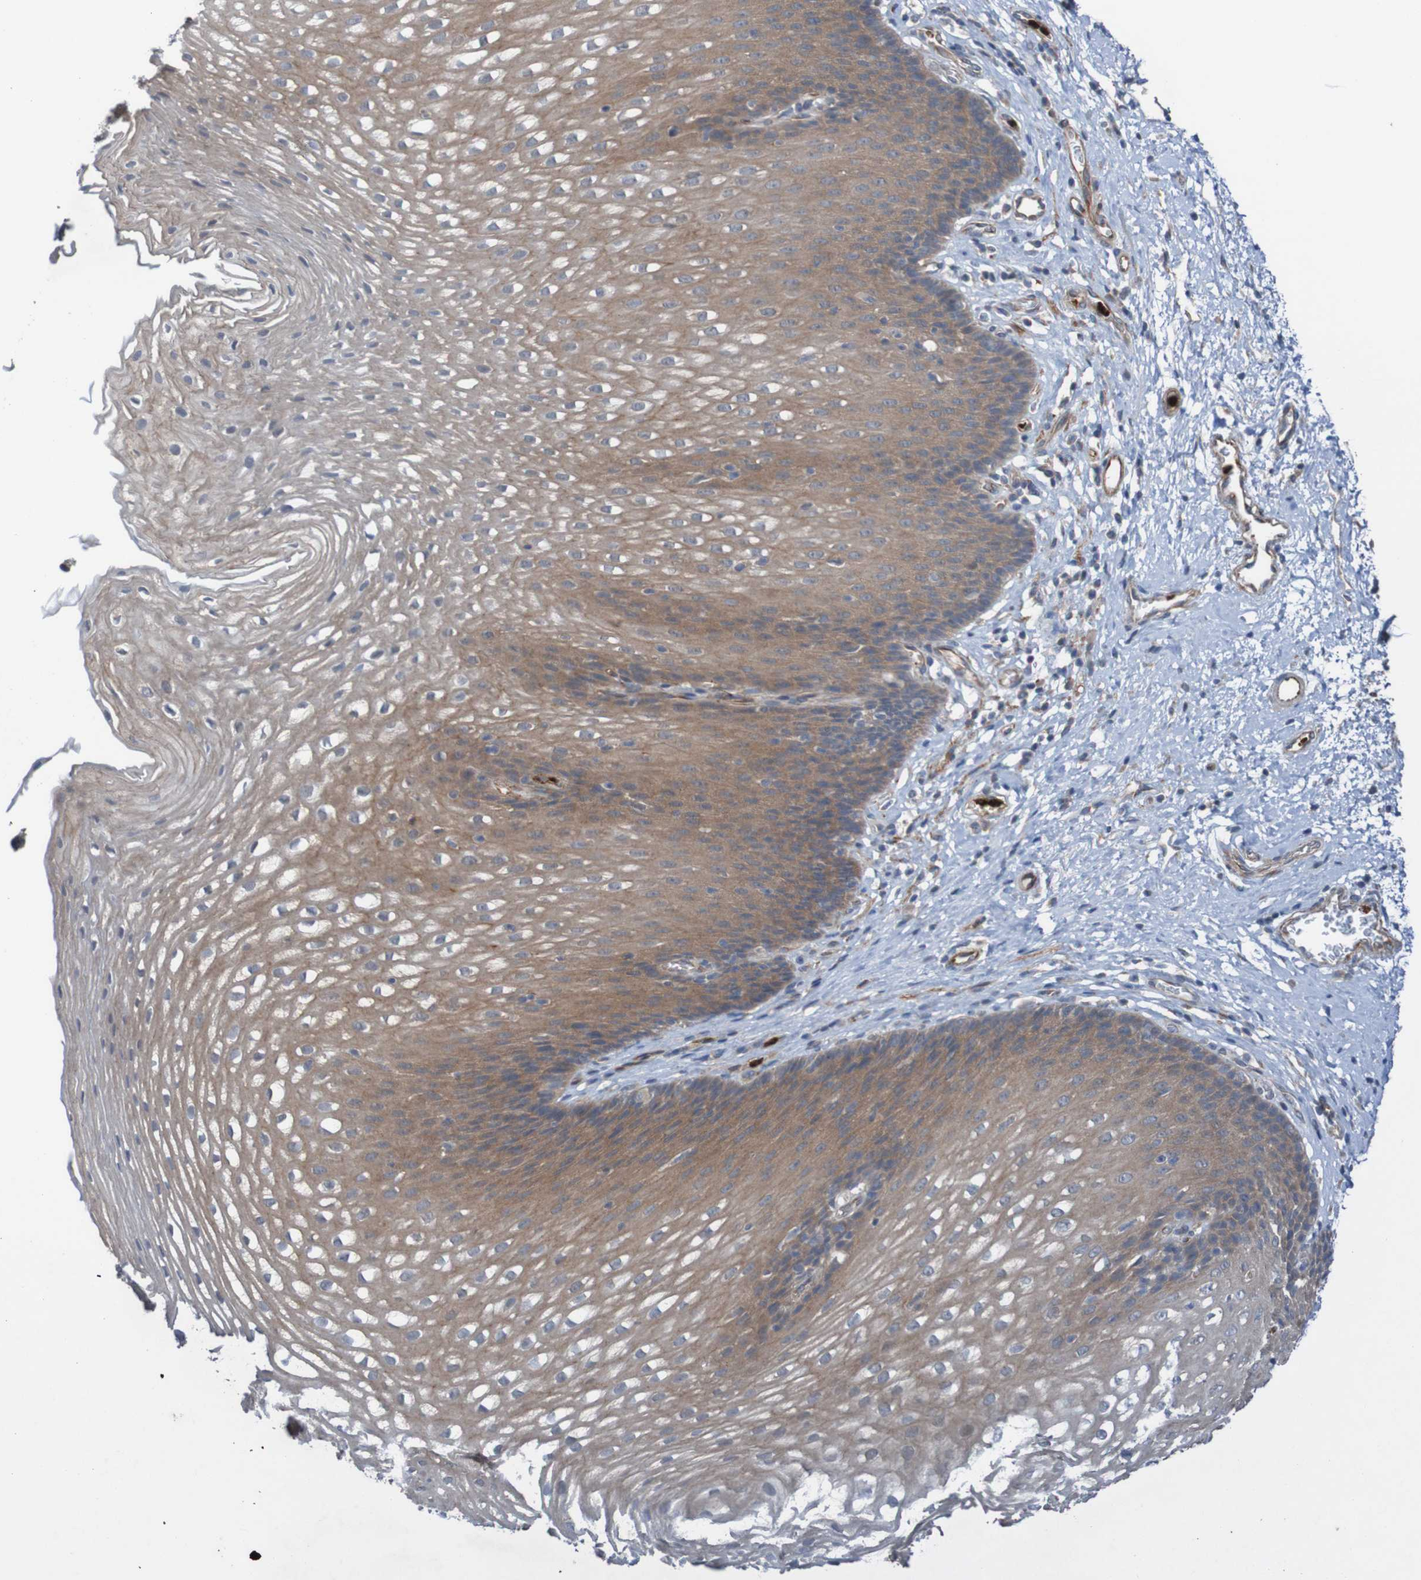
{"staining": {"intensity": "moderate", "quantity": ">75%", "location": "cytoplasmic/membranous"}, "tissue": "esophagus", "cell_type": "Squamous epithelial cells", "image_type": "normal", "snomed": [{"axis": "morphology", "description": "Normal tissue, NOS"}, {"axis": "topography", "description": "Esophagus"}], "caption": "Immunohistochemical staining of benign esophagus reveals >75% levels of moderate cytoplasmic/membranous protein positivity in about >75% of squamous epithelial cells.", "gene": "ST8SIA6", "patient": {"sex": "male", "age": 48}}